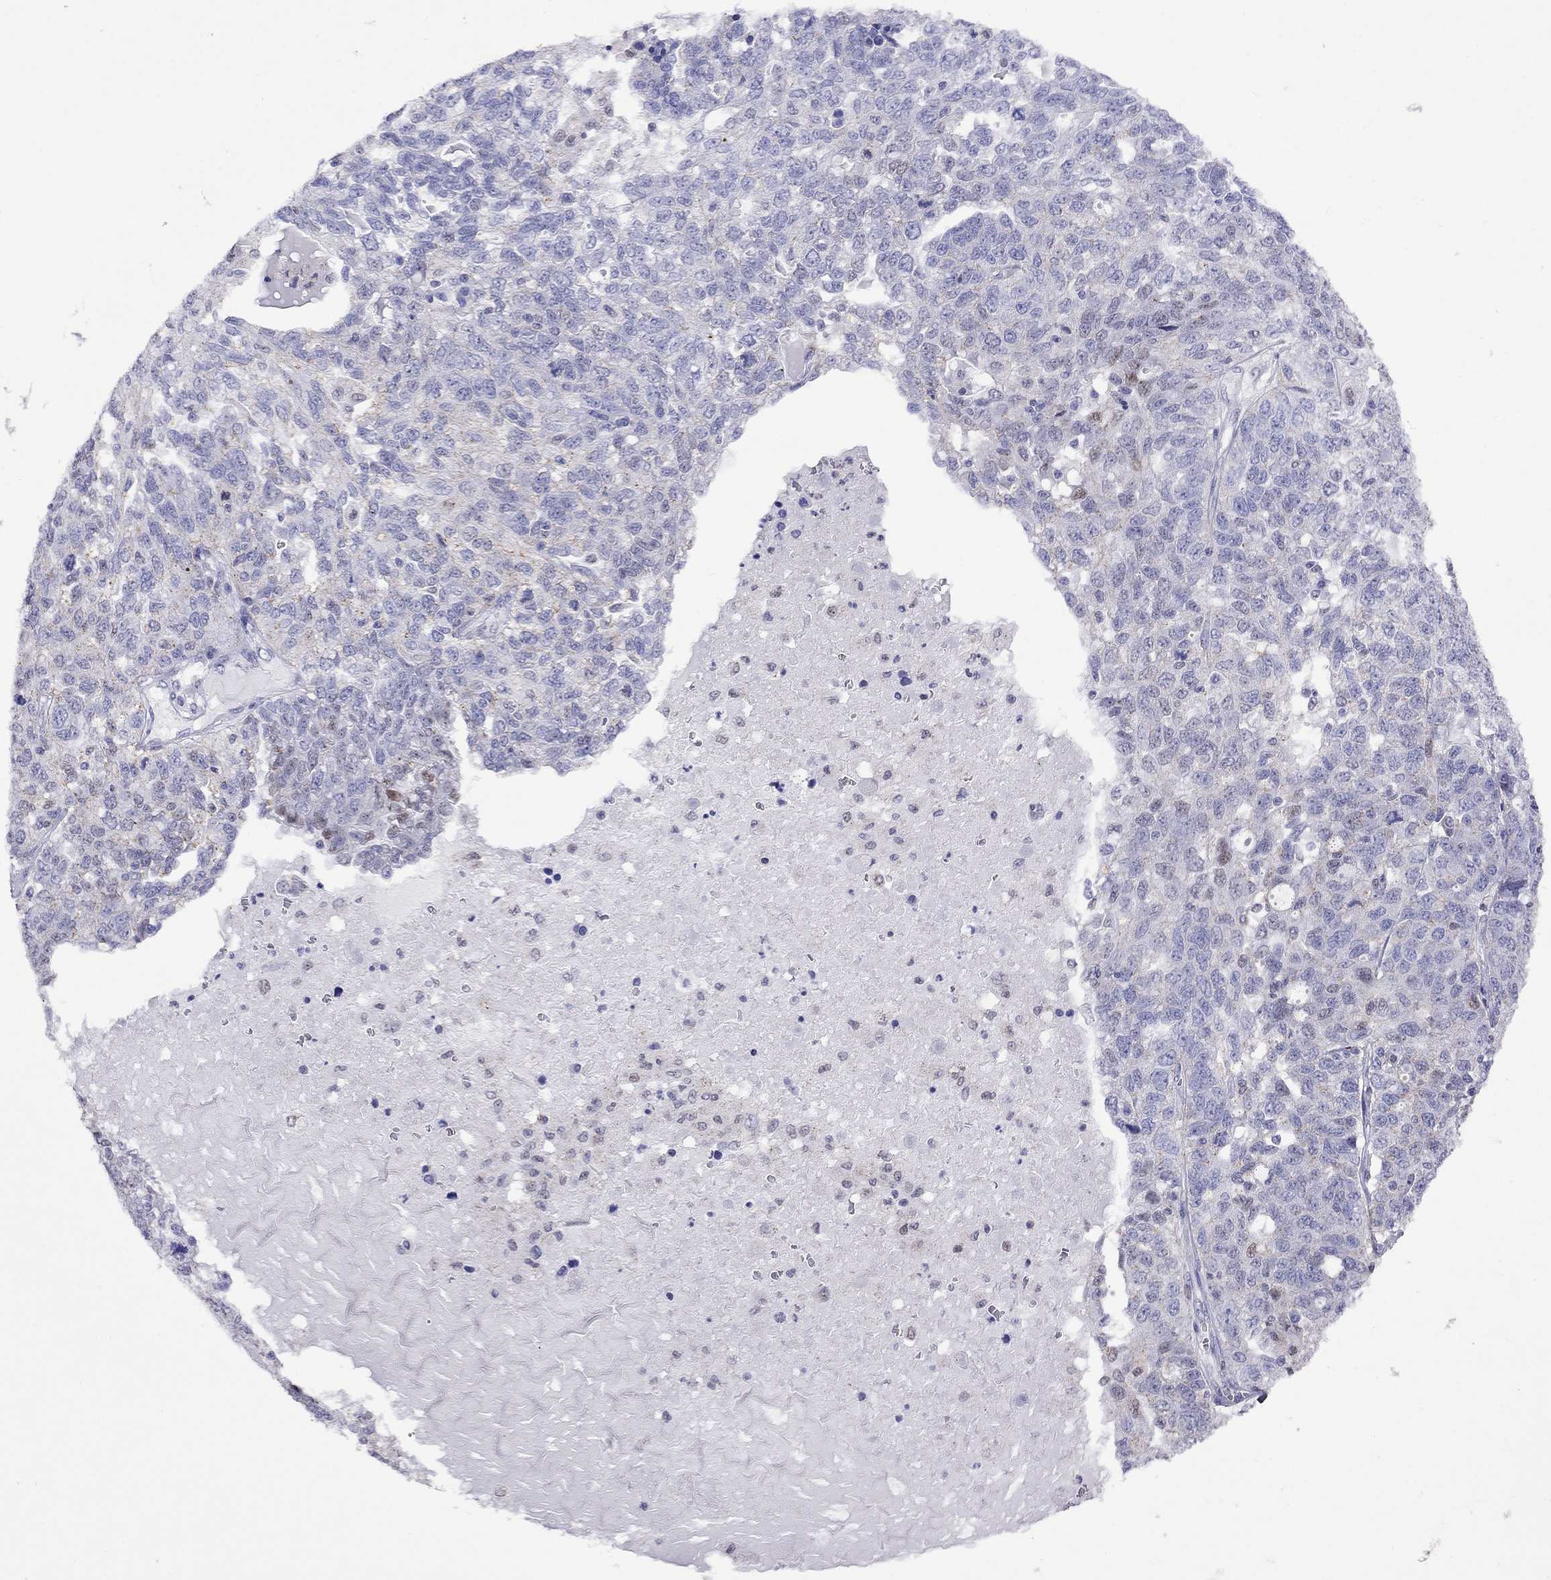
{"staining": {"intensity": "negative", "quantity": "none", "location": "none"}, "tissue": "ovarian cancer", "cell_type": "Tumor cells", "image_type": "cancer", "snomed": [{"axis": "morphology", "description": "Cystadenocarcinoma, serous, NOS"}, {"axis": "topography", "description": "Ovary"}], "caption": "Ovarian serous cystadenocarcinoma stained for a protein using IHC exhibits no staining tumor cells.", "gene": "MPZ", "patient": {"sex": "female", "age": 71}}